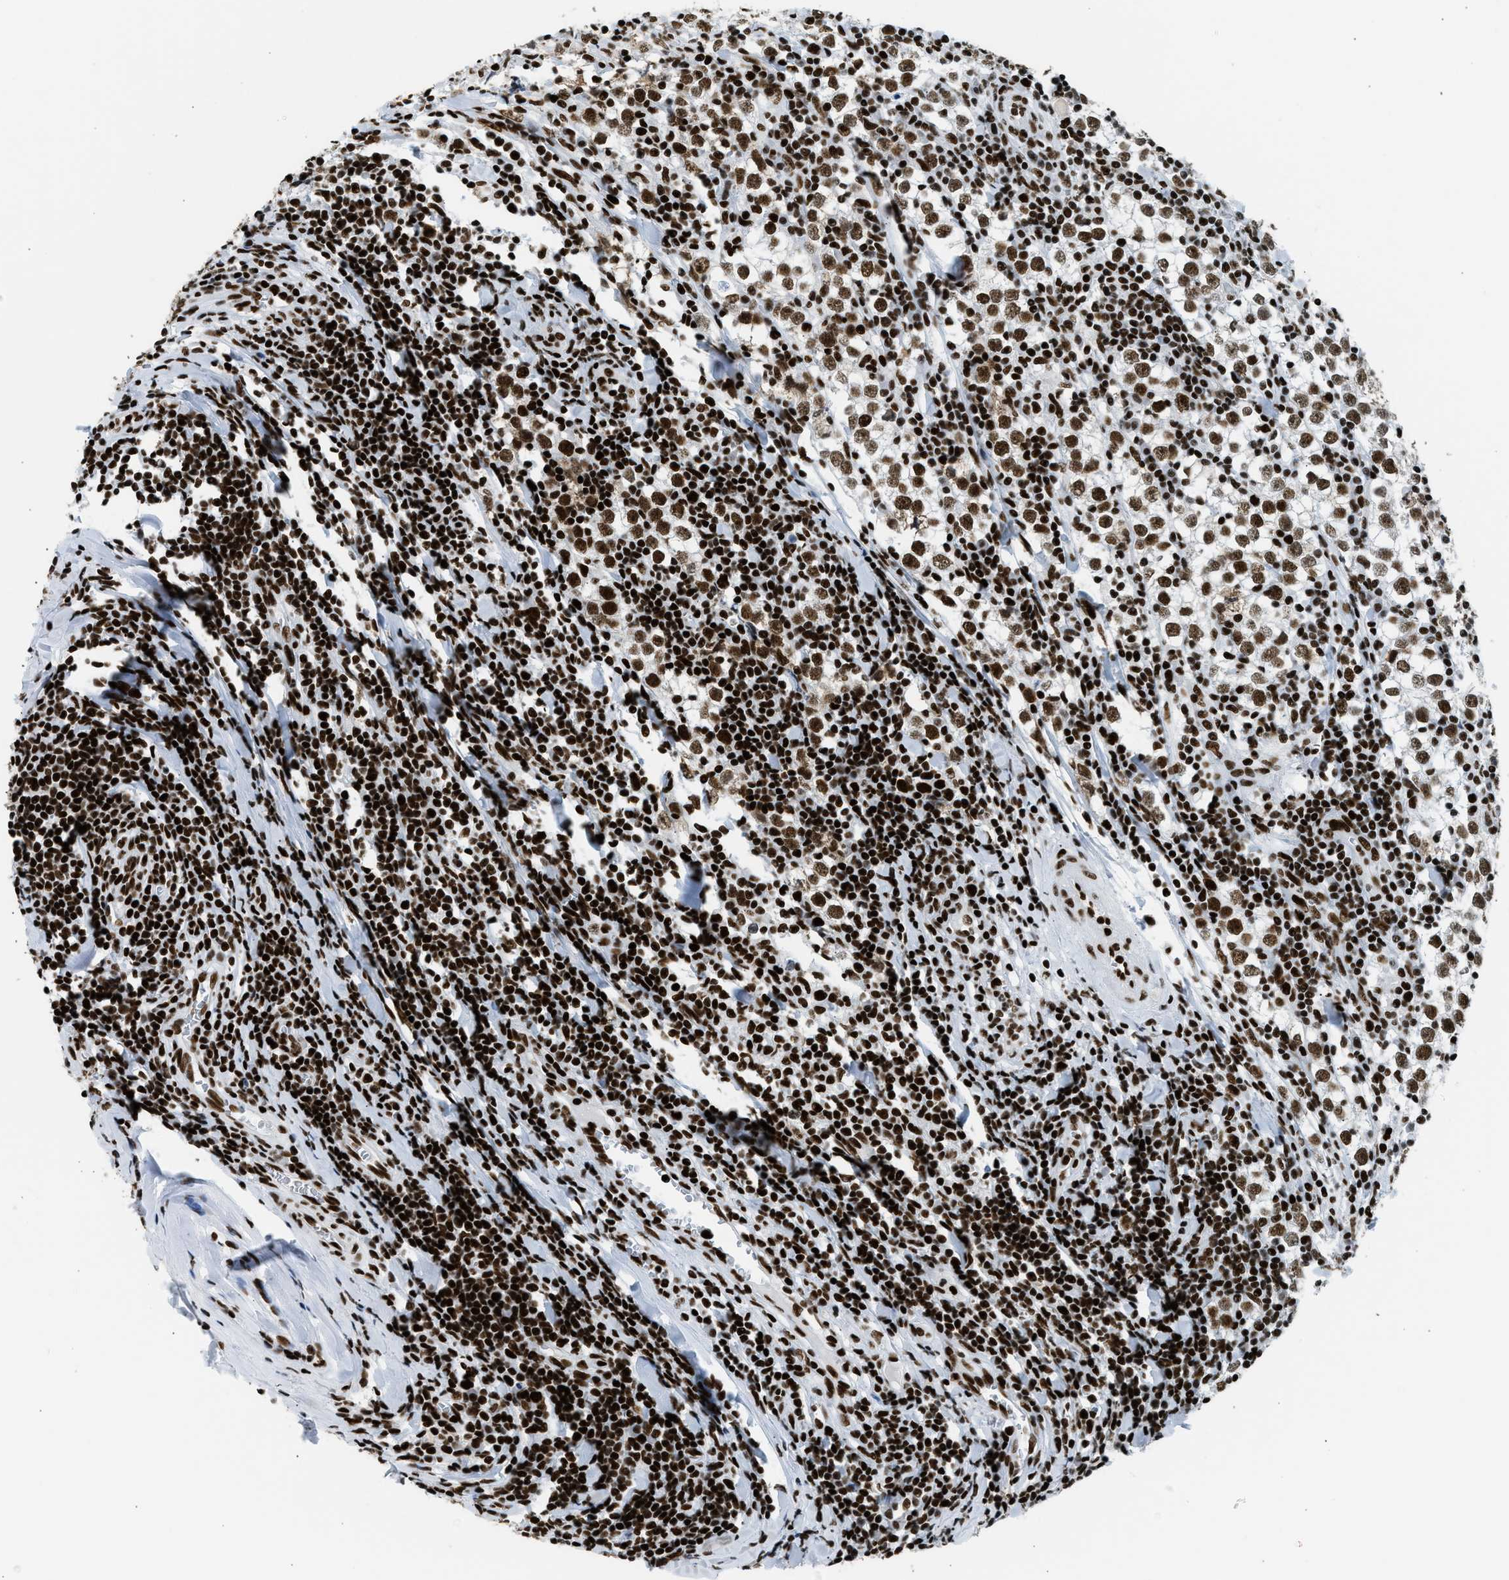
{"staining": {"intensity": "strong", "quantity": ">75%", "location": "cytoplasmic/membranous"}, "tissue": "testis cancer", "cell_type": "Tumor cells", "image_type": "cancer", "snomed": [{"axis": "morphology", "description": "Seminoma, NOS"}, {"axis": "morphology", "description": "Carcinoma, Embryonal, NOS"}, {"axis": "topography", "description": "Testis"}], "caption": "DAB (3,3'-diaminobenzidine) immunohistochemical staining of testis cancer demonstrates strong cytoplasmic/membranous protein expression in approximately >75% of tumor cells.", "gene": "PIF1", "patient": {"sex": "male", "age": 36}}